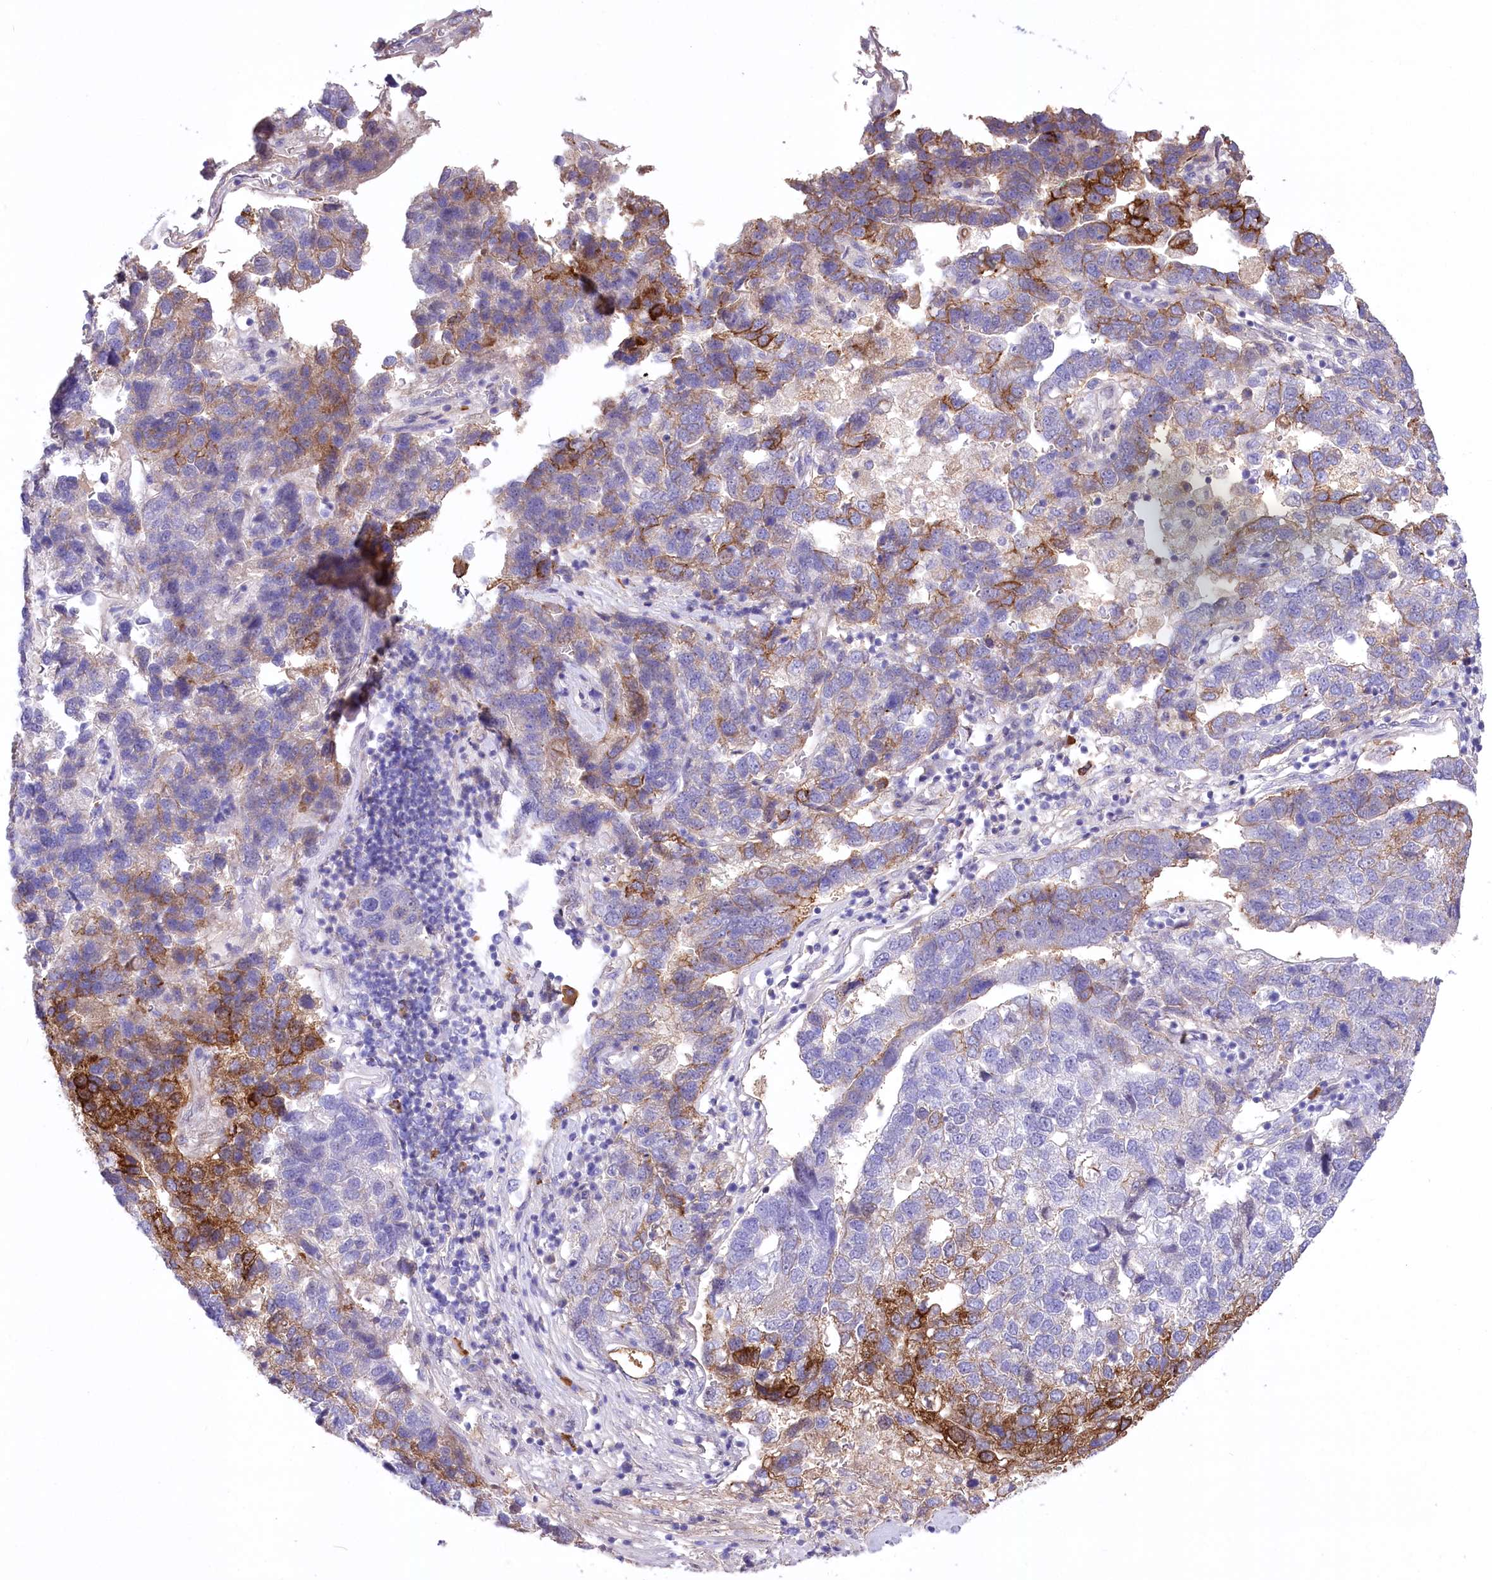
{"staining": {"intensity": "moderate", "quantity": "<25%", "location": "cytoplasmic/membranous"}, "tissue": "pancreatic cancer", "cell_type": "Tumor cells", "image_type": "cancer", "snomed": [{"axis": "morphology", "description": "Adenocarcinoma, NOS"}, {"axis": "topography", "description": "Pancreas"}], "caption": "An image of human pancreatic cancer stained for a protein exhibits moderate cytoplasmic/membranous brown staining in tumor cells. (DAB IHC, brown staining for protein, blue staining for nuclei).", "gene": "CEP164", "patient": {"sex": "female", "age": 61}}